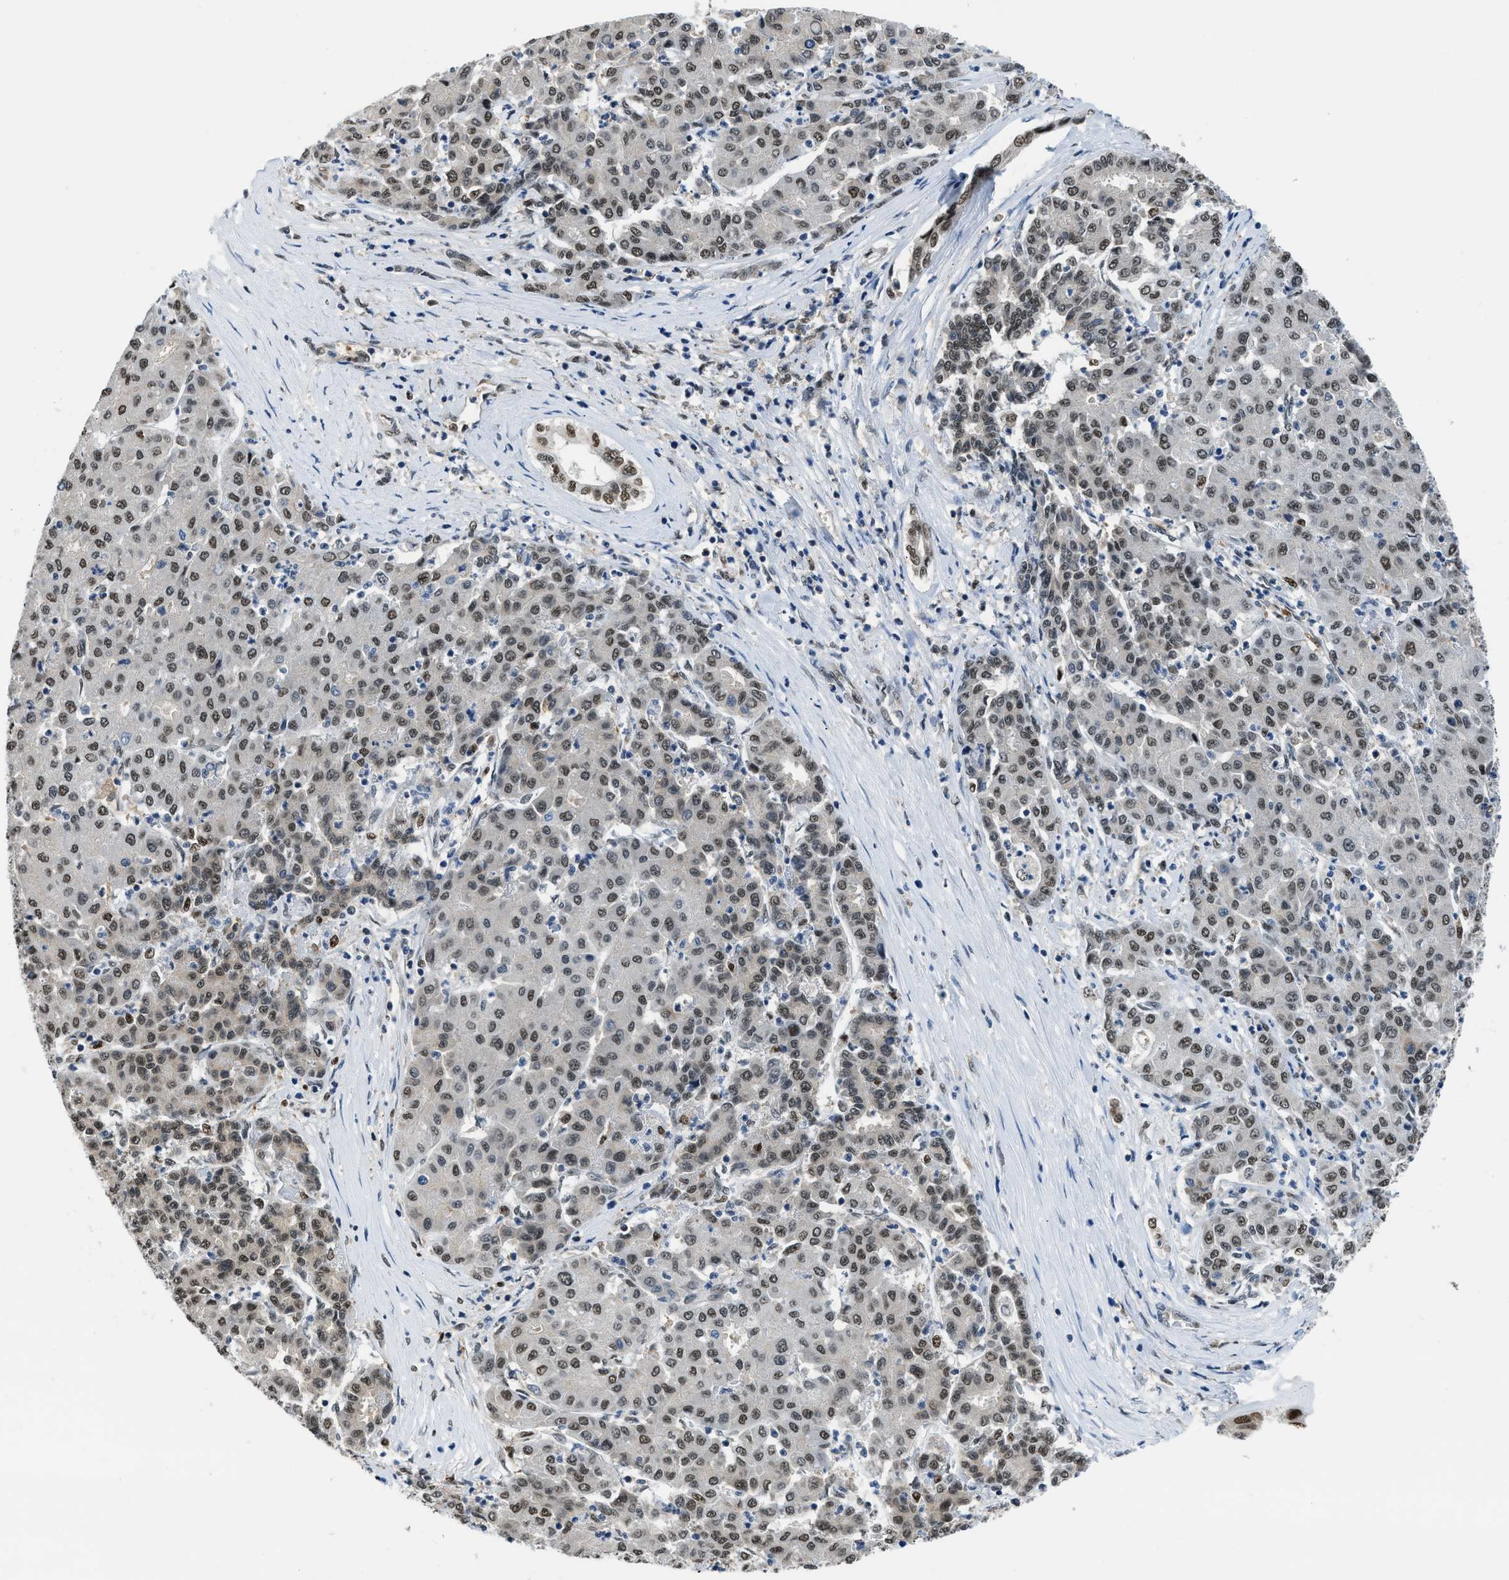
{"staining": {"intensity": "weak", "quantity": ">75%", "location": "nuclear"}, "tissue": "liver cancer", "cell_type": "Tumor cells", "image_type": "cancer", "snomed": [{"axis": "morphology", "description": "Carcinoma, Hepatocellular, NOS"}, {"axis": "topography", "description": "Liver"}], "caption": "This is a histology image of immunohistochemistry (IHC) staining of hepatocellular carcinoma (liver), which shows weak expression in the nuclear of tumor cells.", "gene": "ALX1", "patient": {"sex": "male", "age": 65}}